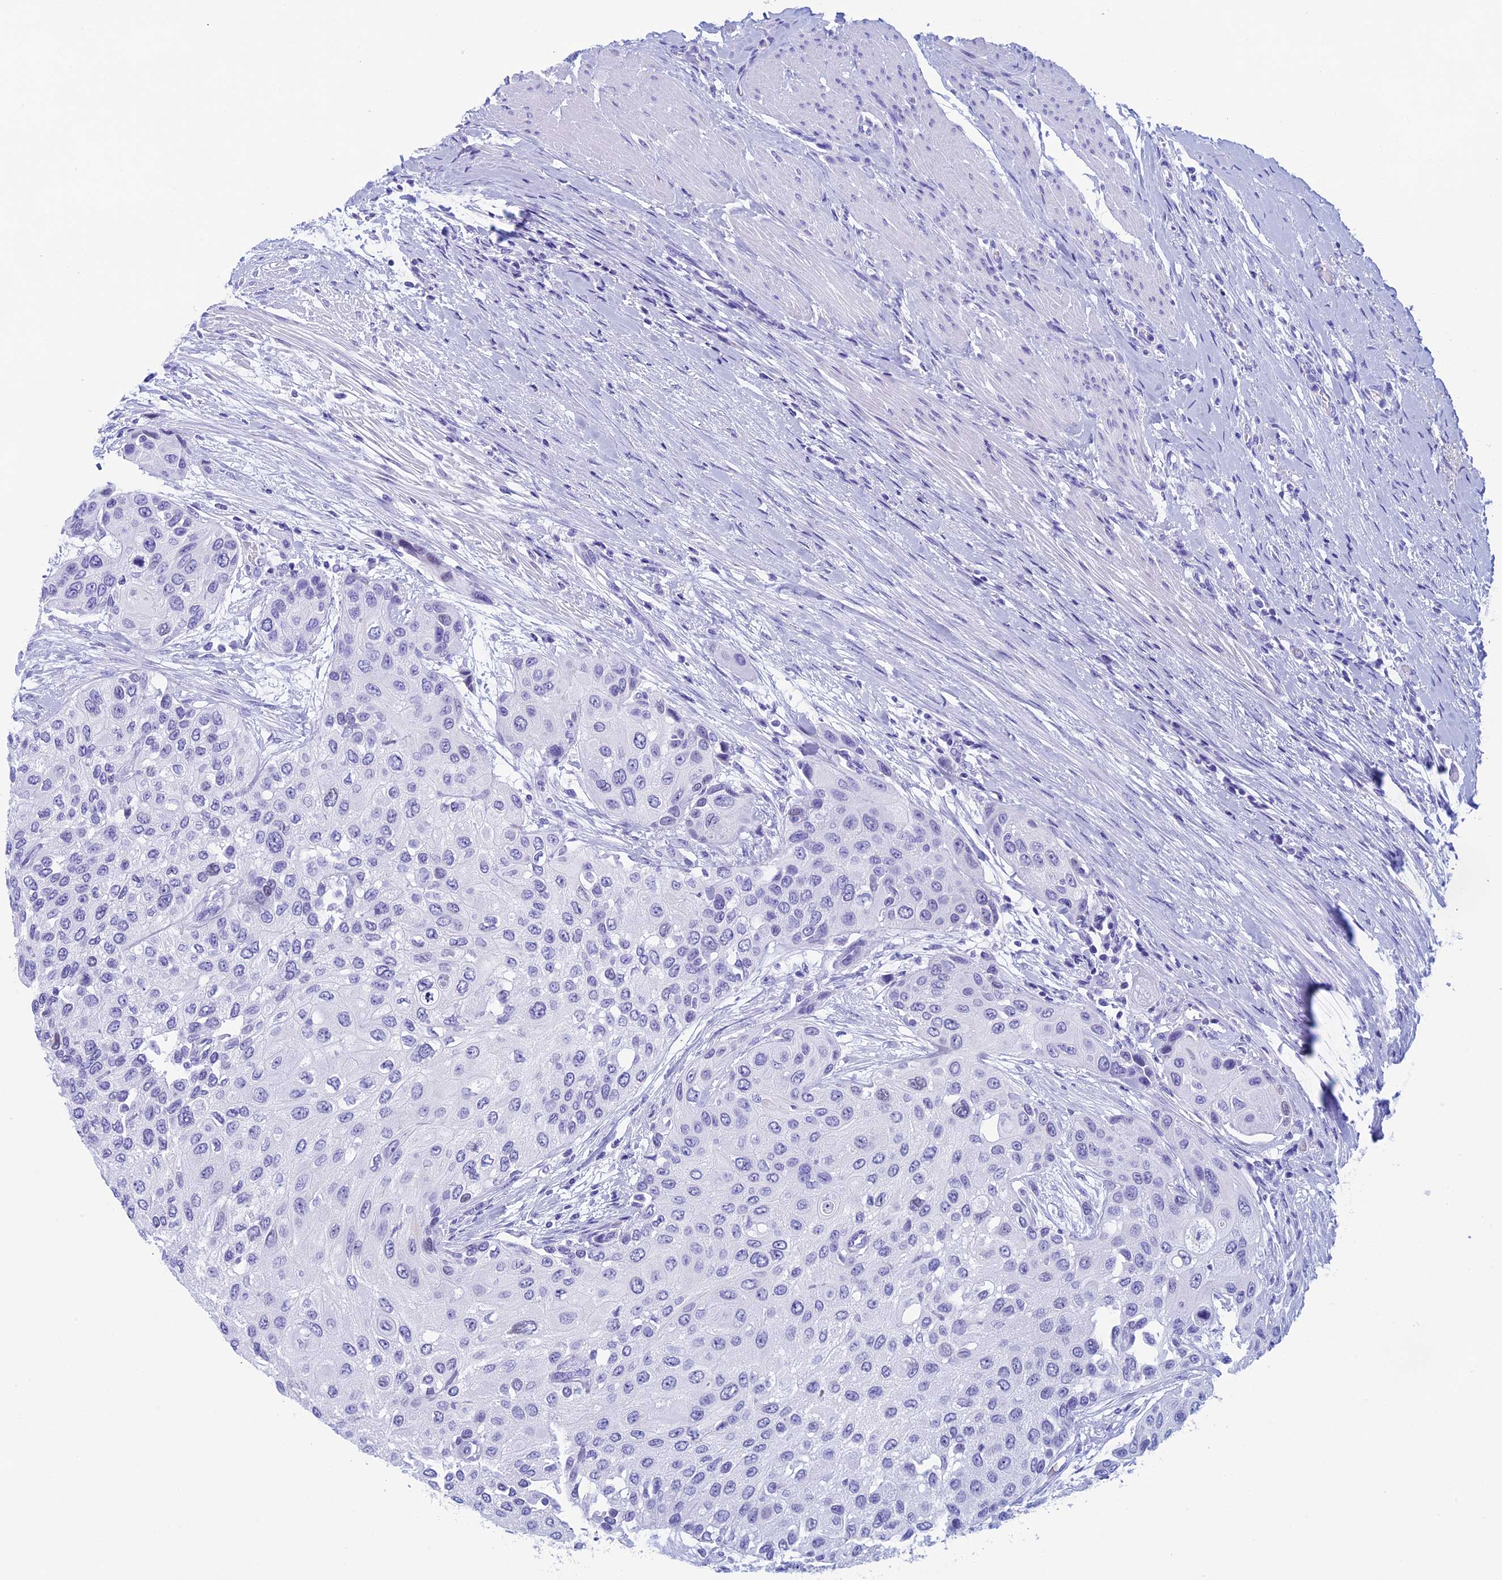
{"staining": {"intensity": "negative", "quantity": "none", "location": "none"}, "tissue": "urothelial cancer", "cell_type": "Tumor cells", "image_type": "cancer", "snomed": [{"axis": "morphology", "description": "Normal tissue, NOS"}, {"axis": "morphology", "description": "Urothelial carcinoma, High grade"}, {"axis": "topography", "description": "Vascular tissue"}, {"axis": "topography", "description": "Urinary bladder"}], "caption": "Tumor cells are negative for protein expression in human urothelial carcinoma (high-grade).", "gene": "FAM169A", "patient": {"sex": "female", "age": 56}}